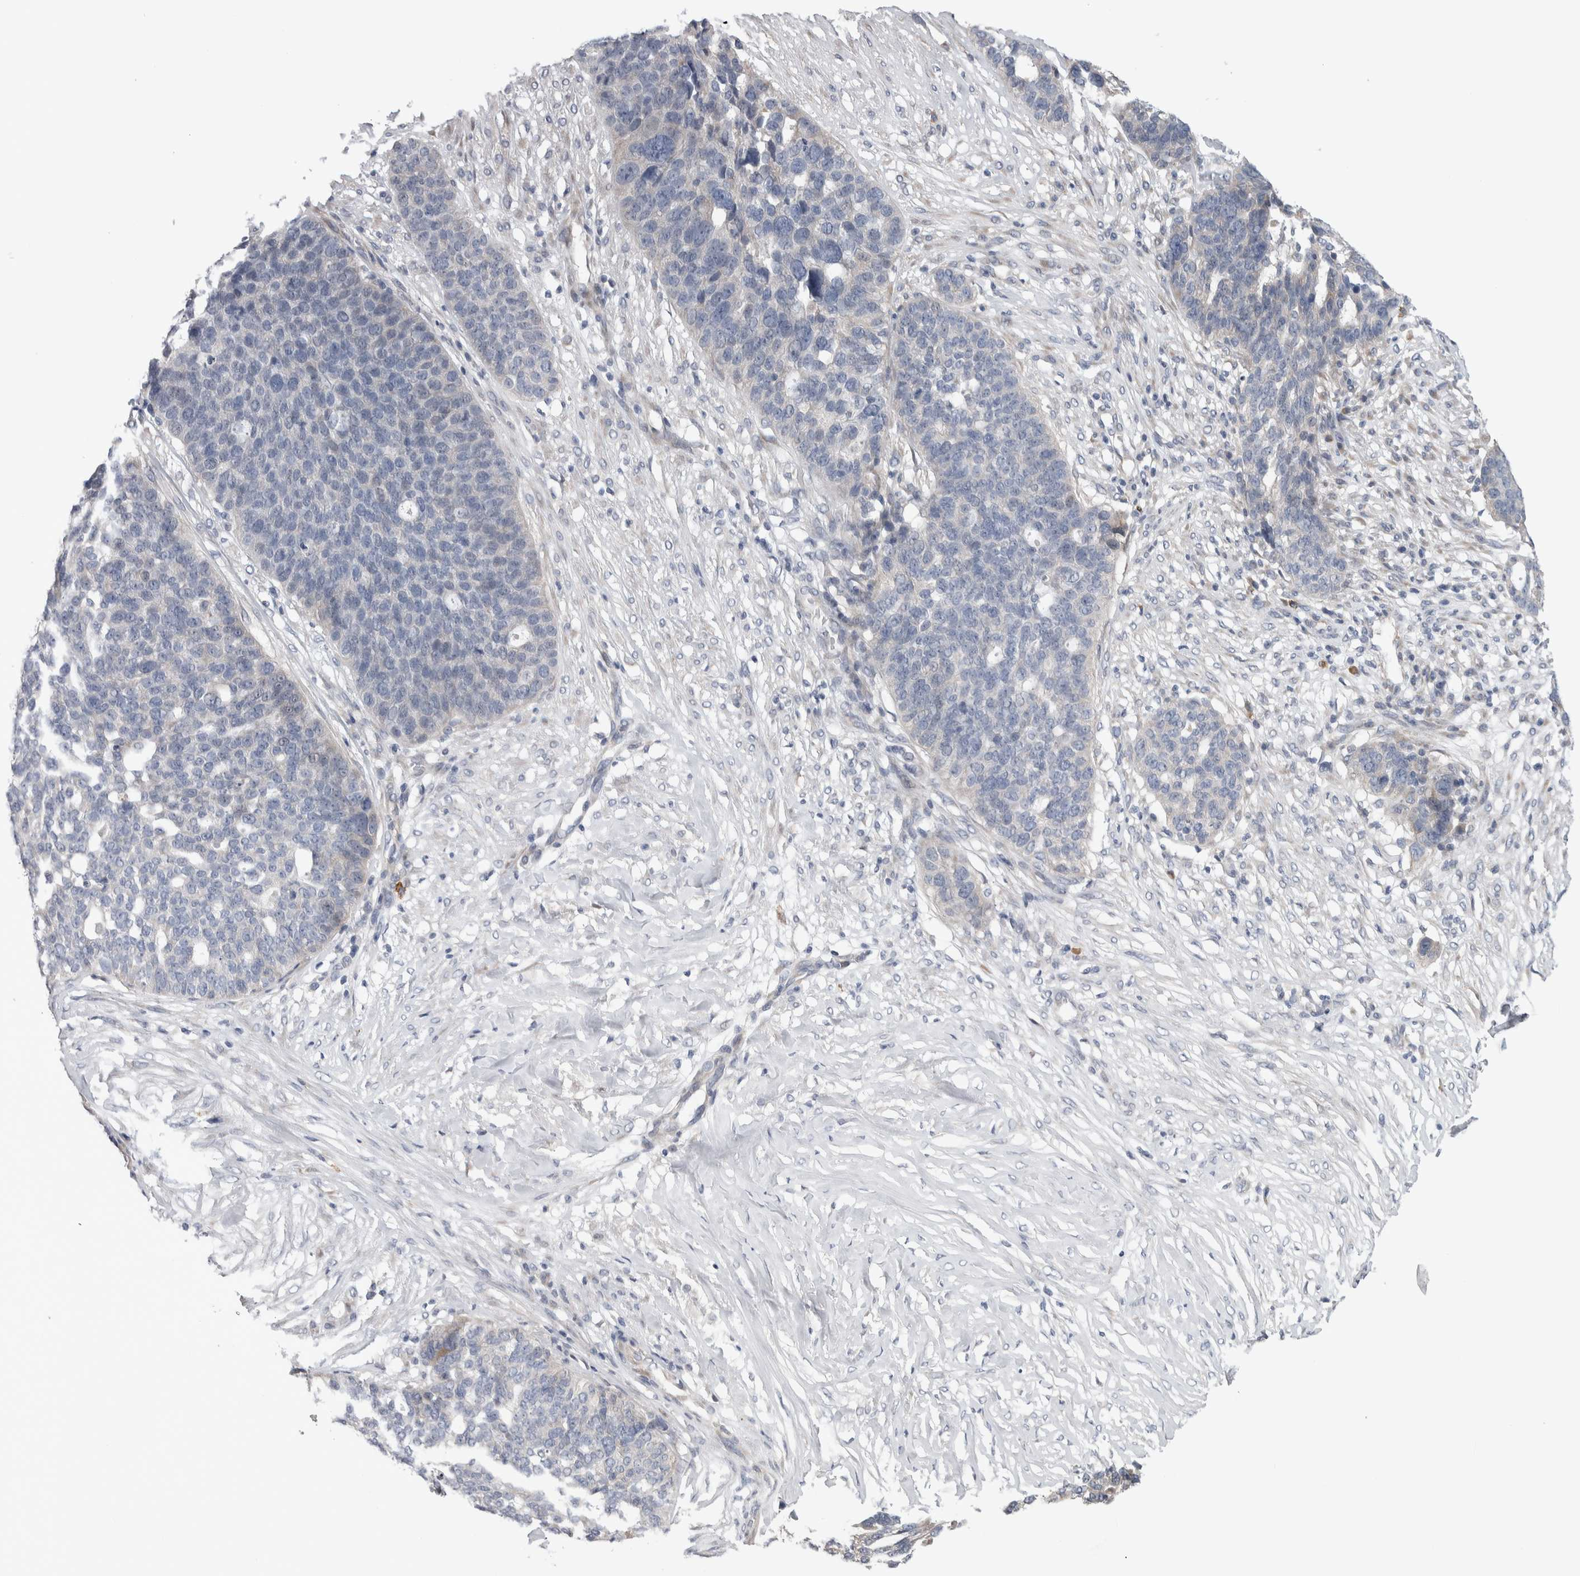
{"staining": {"intensity": "negative", "quantity": "none", "location": "none"}, "tissue": "ovarian cancer", "cell_type": "Tumor cells", "image_type": "cancer", "snomed": [{"axis": "morphology", "description": "Cystadenocarcinoma, serous, NOS"}, {"axis": "topography", "description": "Ovary"}], "caption": "IHC histopathology image of ovarian cancer (serous cystadenocarcinoma) stained for a protein (brown), which displays no positivity in tumor cells.", "gene": "IBTK", "patient": {"sex": "female", "age": 59}}